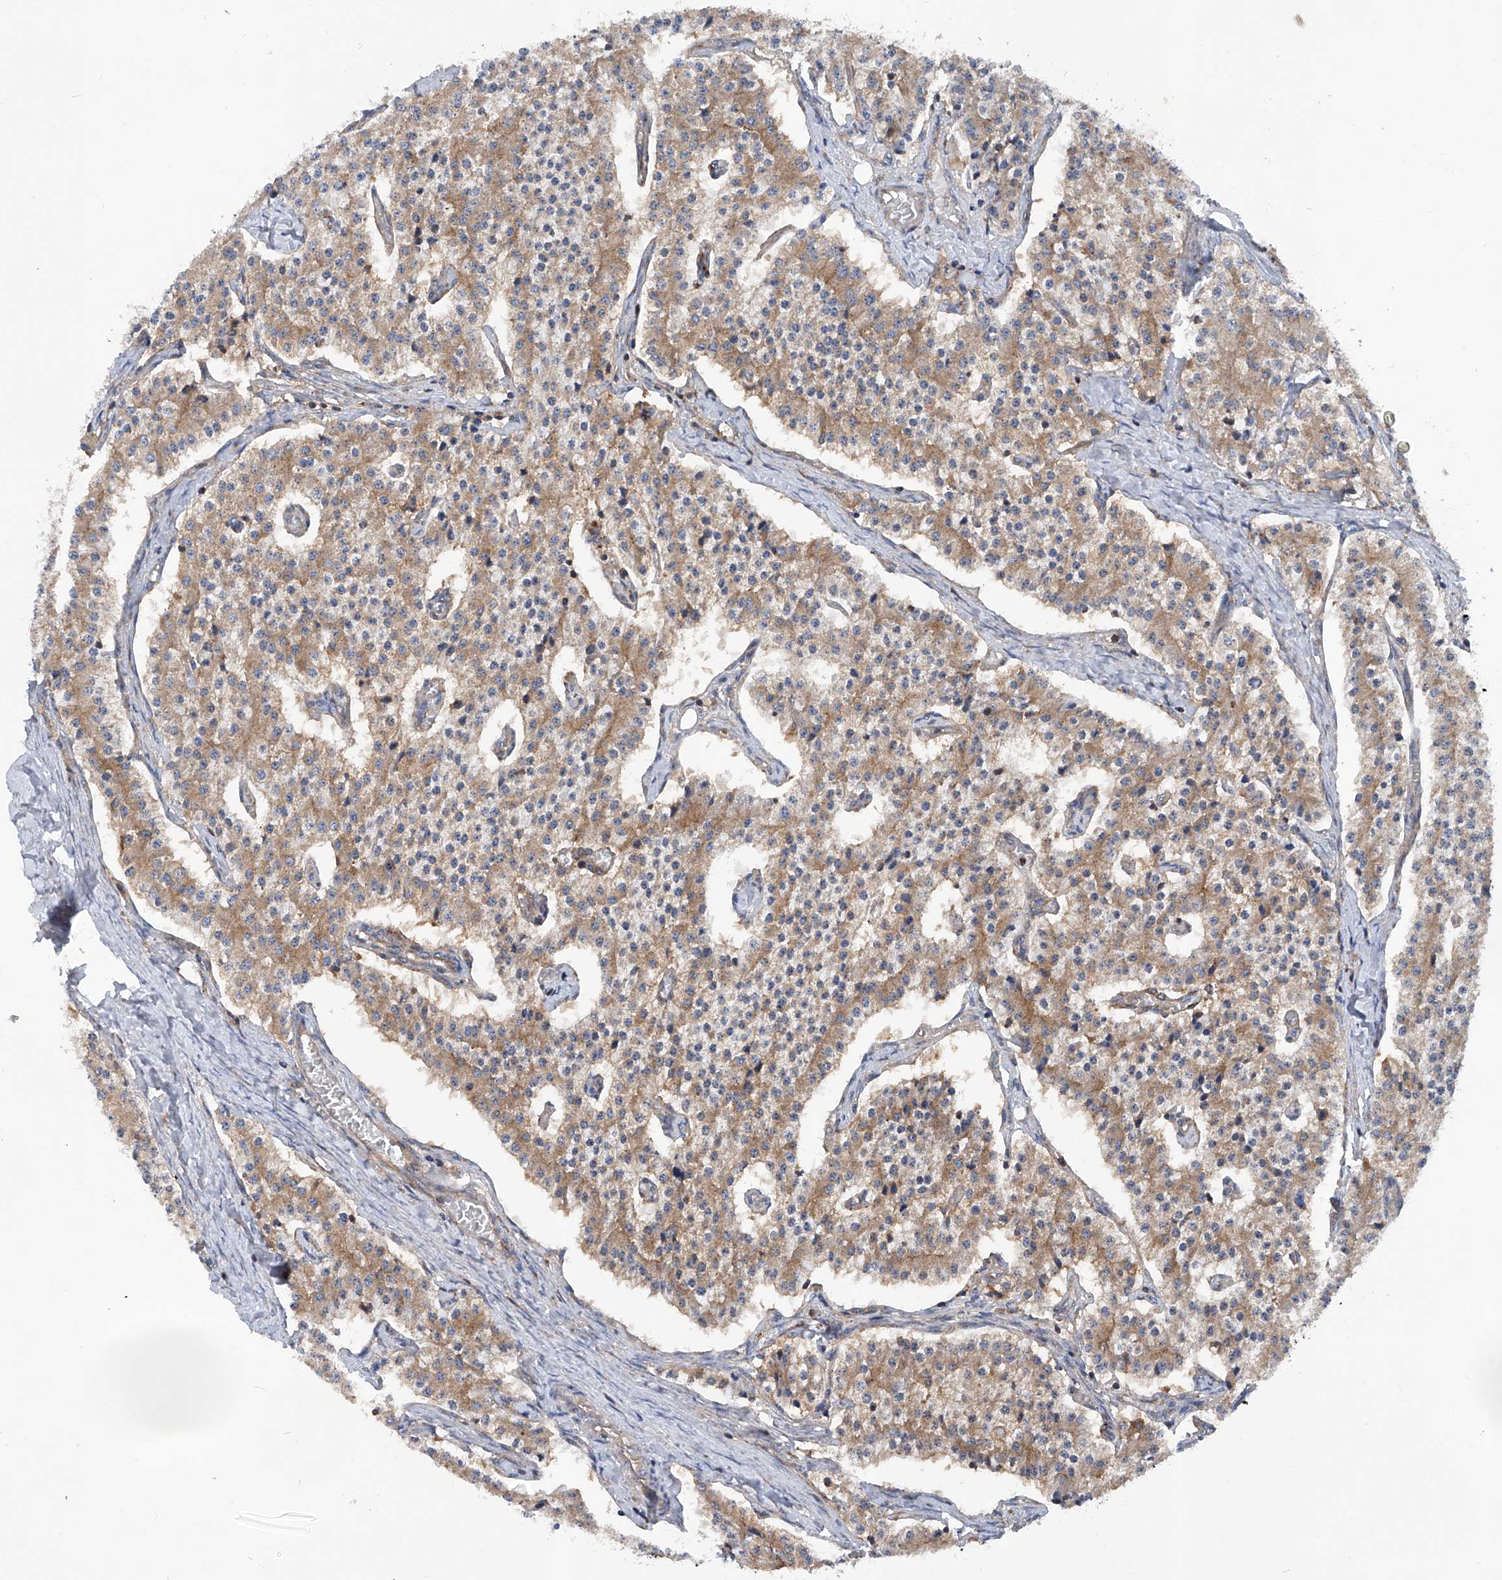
{"staining": {"intensity": "moderate", "quantity": ">75%", "location": "cytoplasmic/membranous"}, "tissue": "carcinoid", "cell_type": "Tumor cells", "image_type": "cancer", "snomed": [{"axis": "morphology", "description": "Carcinoid, malignant, NOS"}, {"axis": "topography", "description": "Colon"}], "caption": "Immunohistochemical staining of carcinoid (malignant) demonstrates moderate cytoplasmic/membranous protein expression in approximately >75% of tumor cells.", "gene": "SMAP1", "patient": {"sex": "female", "age": 52}}